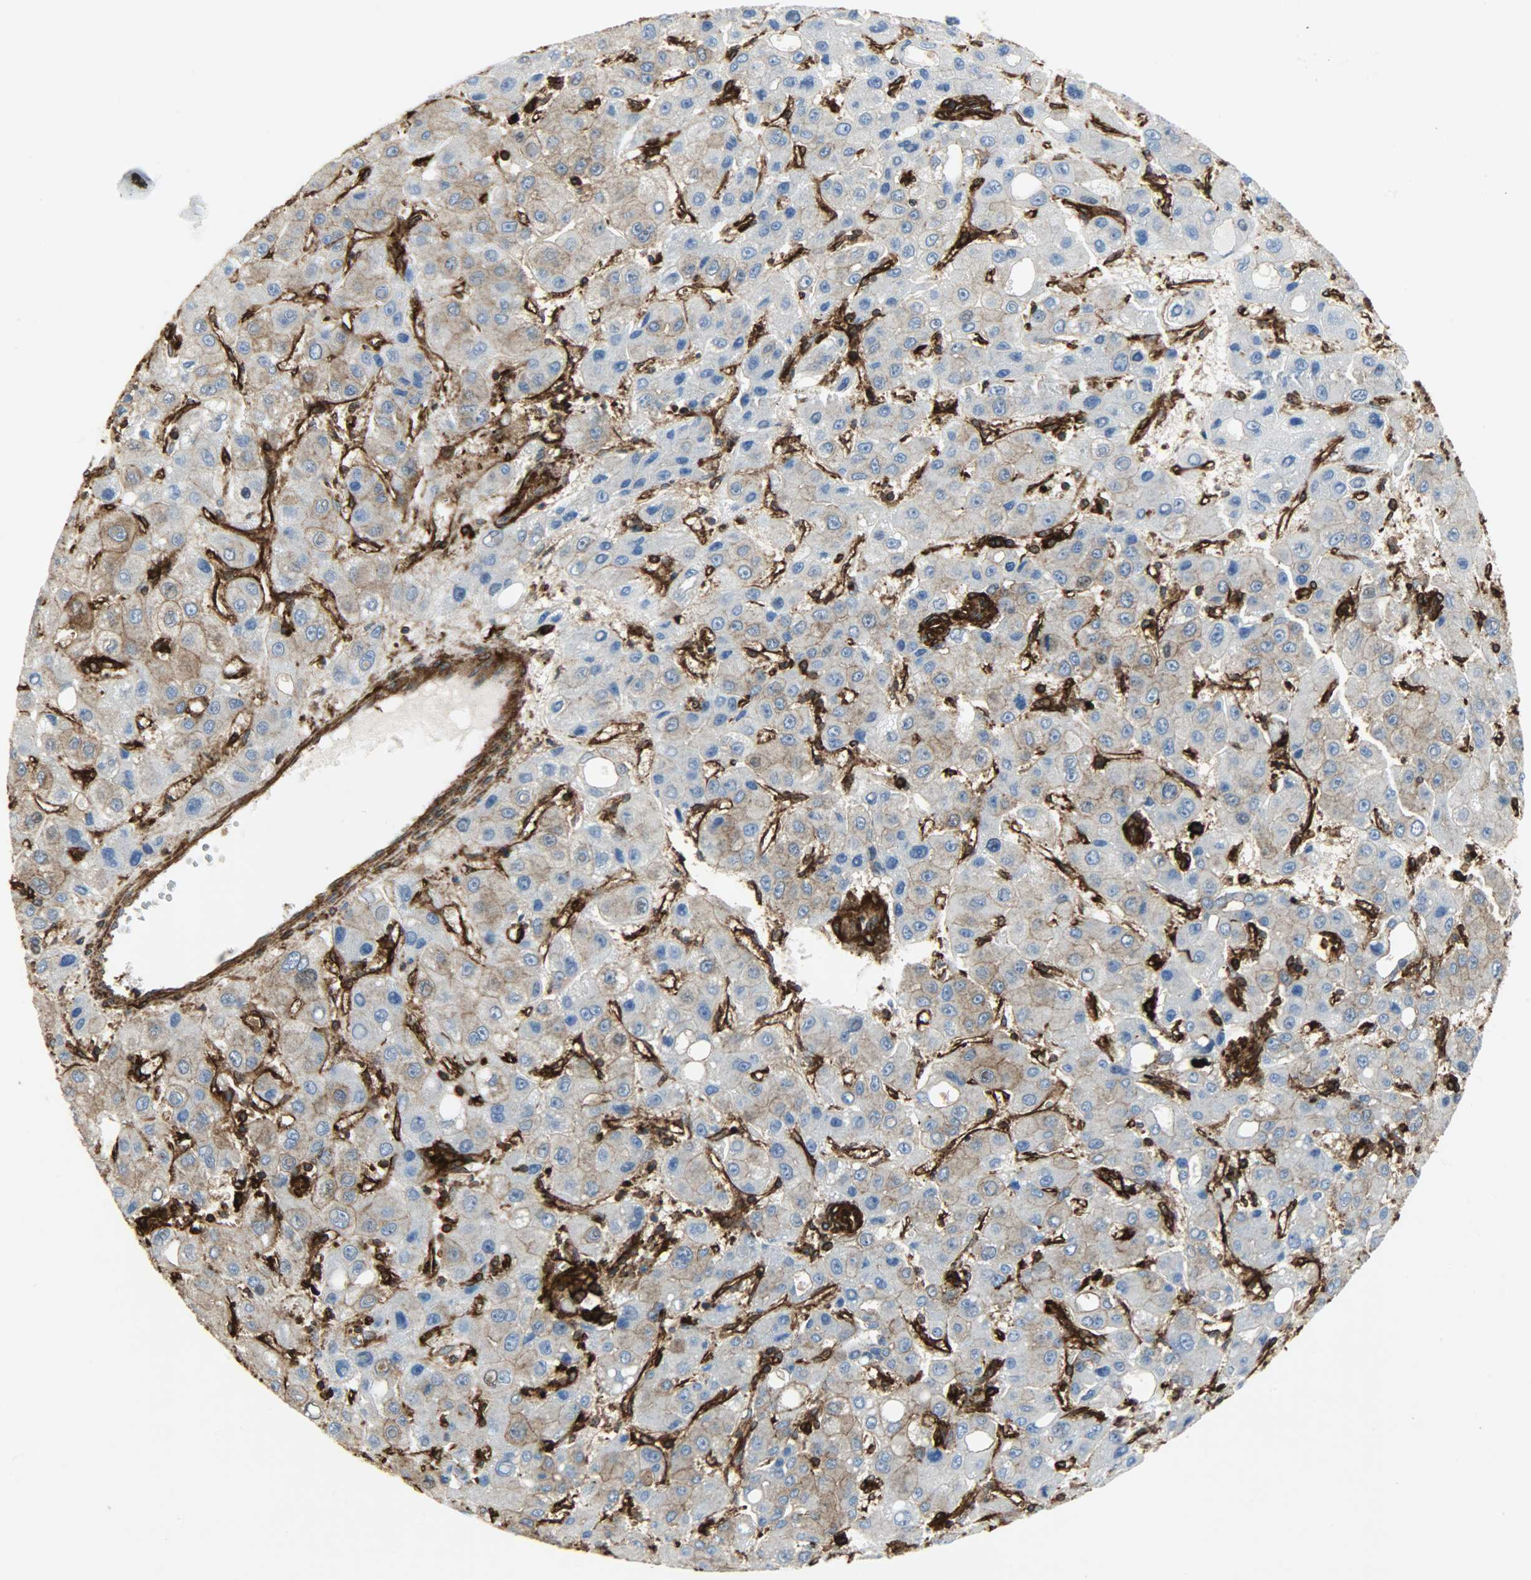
{"staining": {"intensity": "moderate", "quantity": ">75%", "location": "cytoplasmic/membranous"}, "tissue": "liver cancer", "cell_type": "Tumor cells", "image_type": "cancer", "snomed": [{"axis": "morphology", "description": "Carcinoma, Hepatocellular, NOS"}, {"axis": "topography", "description": "Liver"}], "caption": "IHC image of hepatocellular carcinoma (liver) stained for a protein (brown), which displays medium levels of moderate cytoplasmic/membranous staining in about >75% of tumor cells.", "gene": "VASP", "patient": {"sex": "male", "age": 55}}